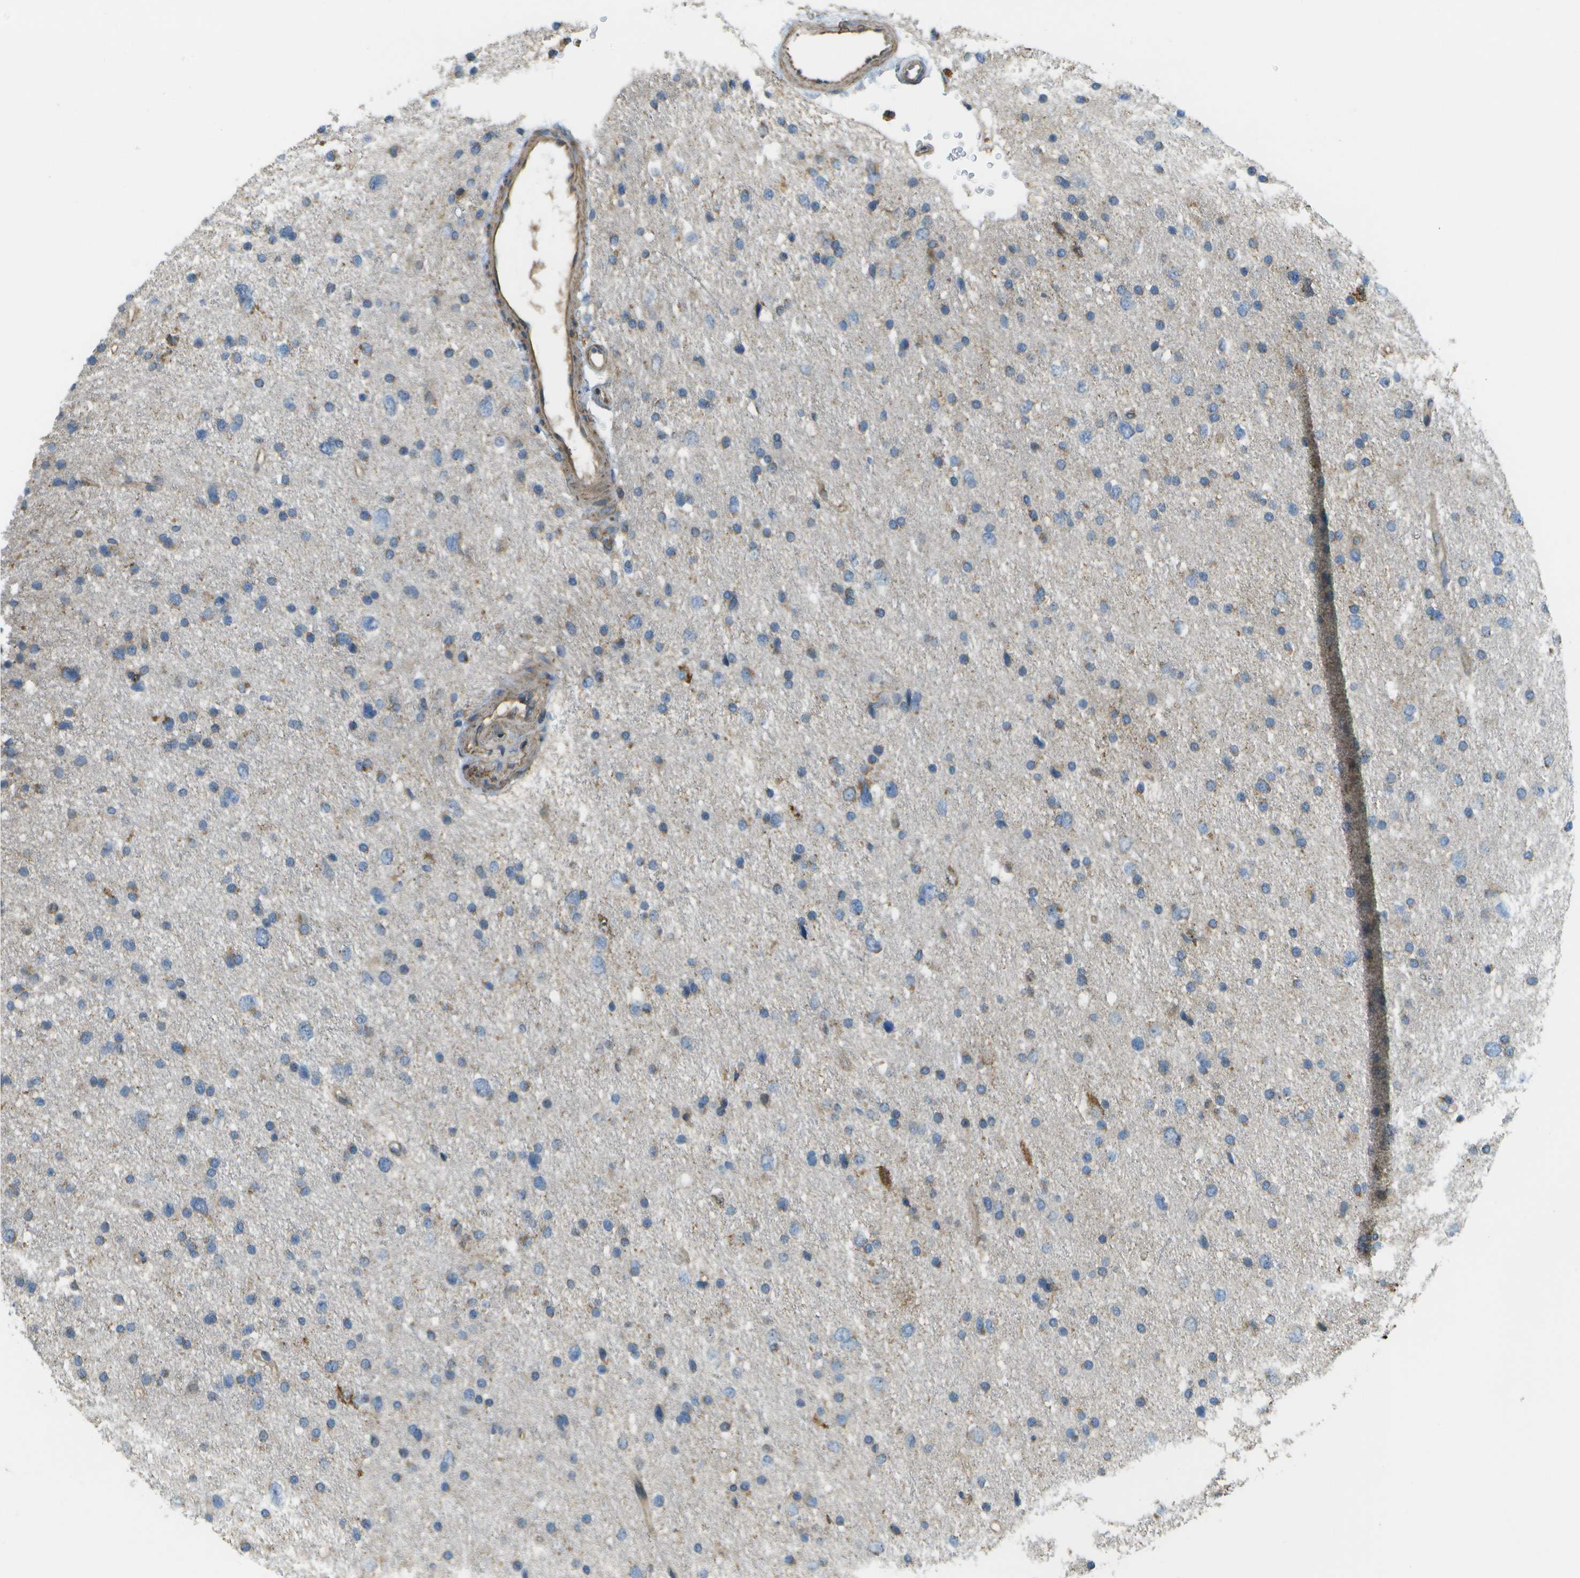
{"staining": {"intensity": "weak", "quantity": "<25%", "location": "cytoplasmic/membranous"}, "tissue": "glioma", "cell_type": "Tumor cells", "image_type": "cancer", "snomed": [{"axis": "morphology", "description": "Glioma, malignant, Low grade"}, {"axis": "topography", "description": "Brain"}], "caption": "A high-resolution histopathology image shows IHC staining of glioma, which shows no significant positivity in tumor cells. (DAB immunohistochemistry, high magnification).", "gene": "NRK", "patient": {"sex": "female", "age": 37}}